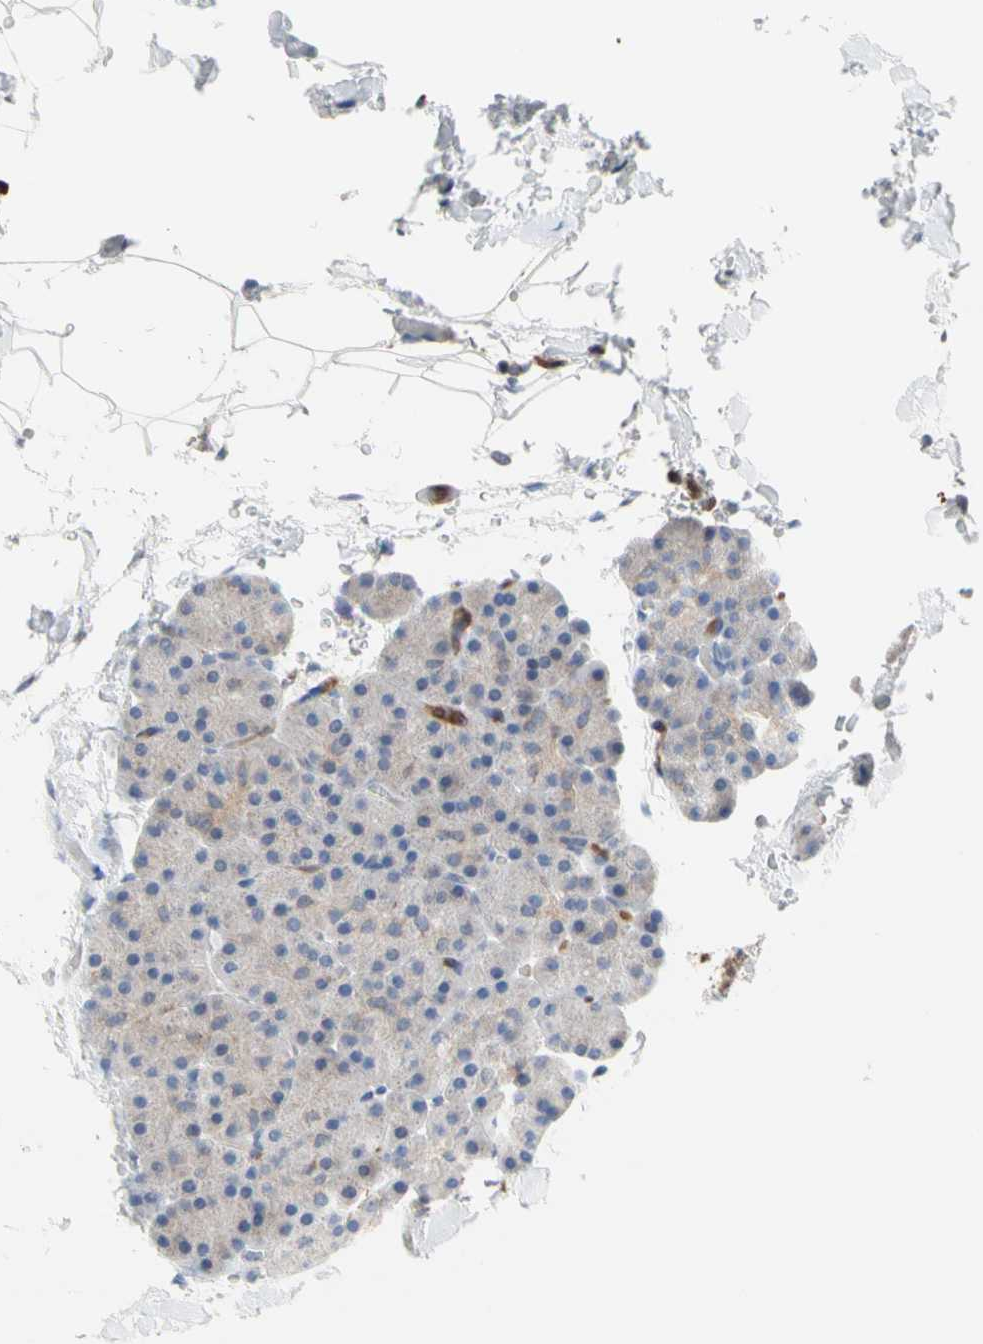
{"staining": {"intensity": "weak", "quantity": "<25%", "location": "cytoplasmic/membranous"}, "tissue": "pancreas", "cell_type": "Exocrine glandular cells", "image_type": "normal", "snomed": [{"axis": "morphology", "description": "Normal tissue, NOS"}, {"axis": "topography", "description": "Pancreas"}], "caption": "A high-resolution photomicrograph shows IHC staining of normal pancreas, which exhibits no significant expression in exocrine glandular cells. (Immunohistochemistry (ihc), brightfield microscopy, high magnification).", "gene": "MCL1", "patient": {"sex": "female", "age": 35}}